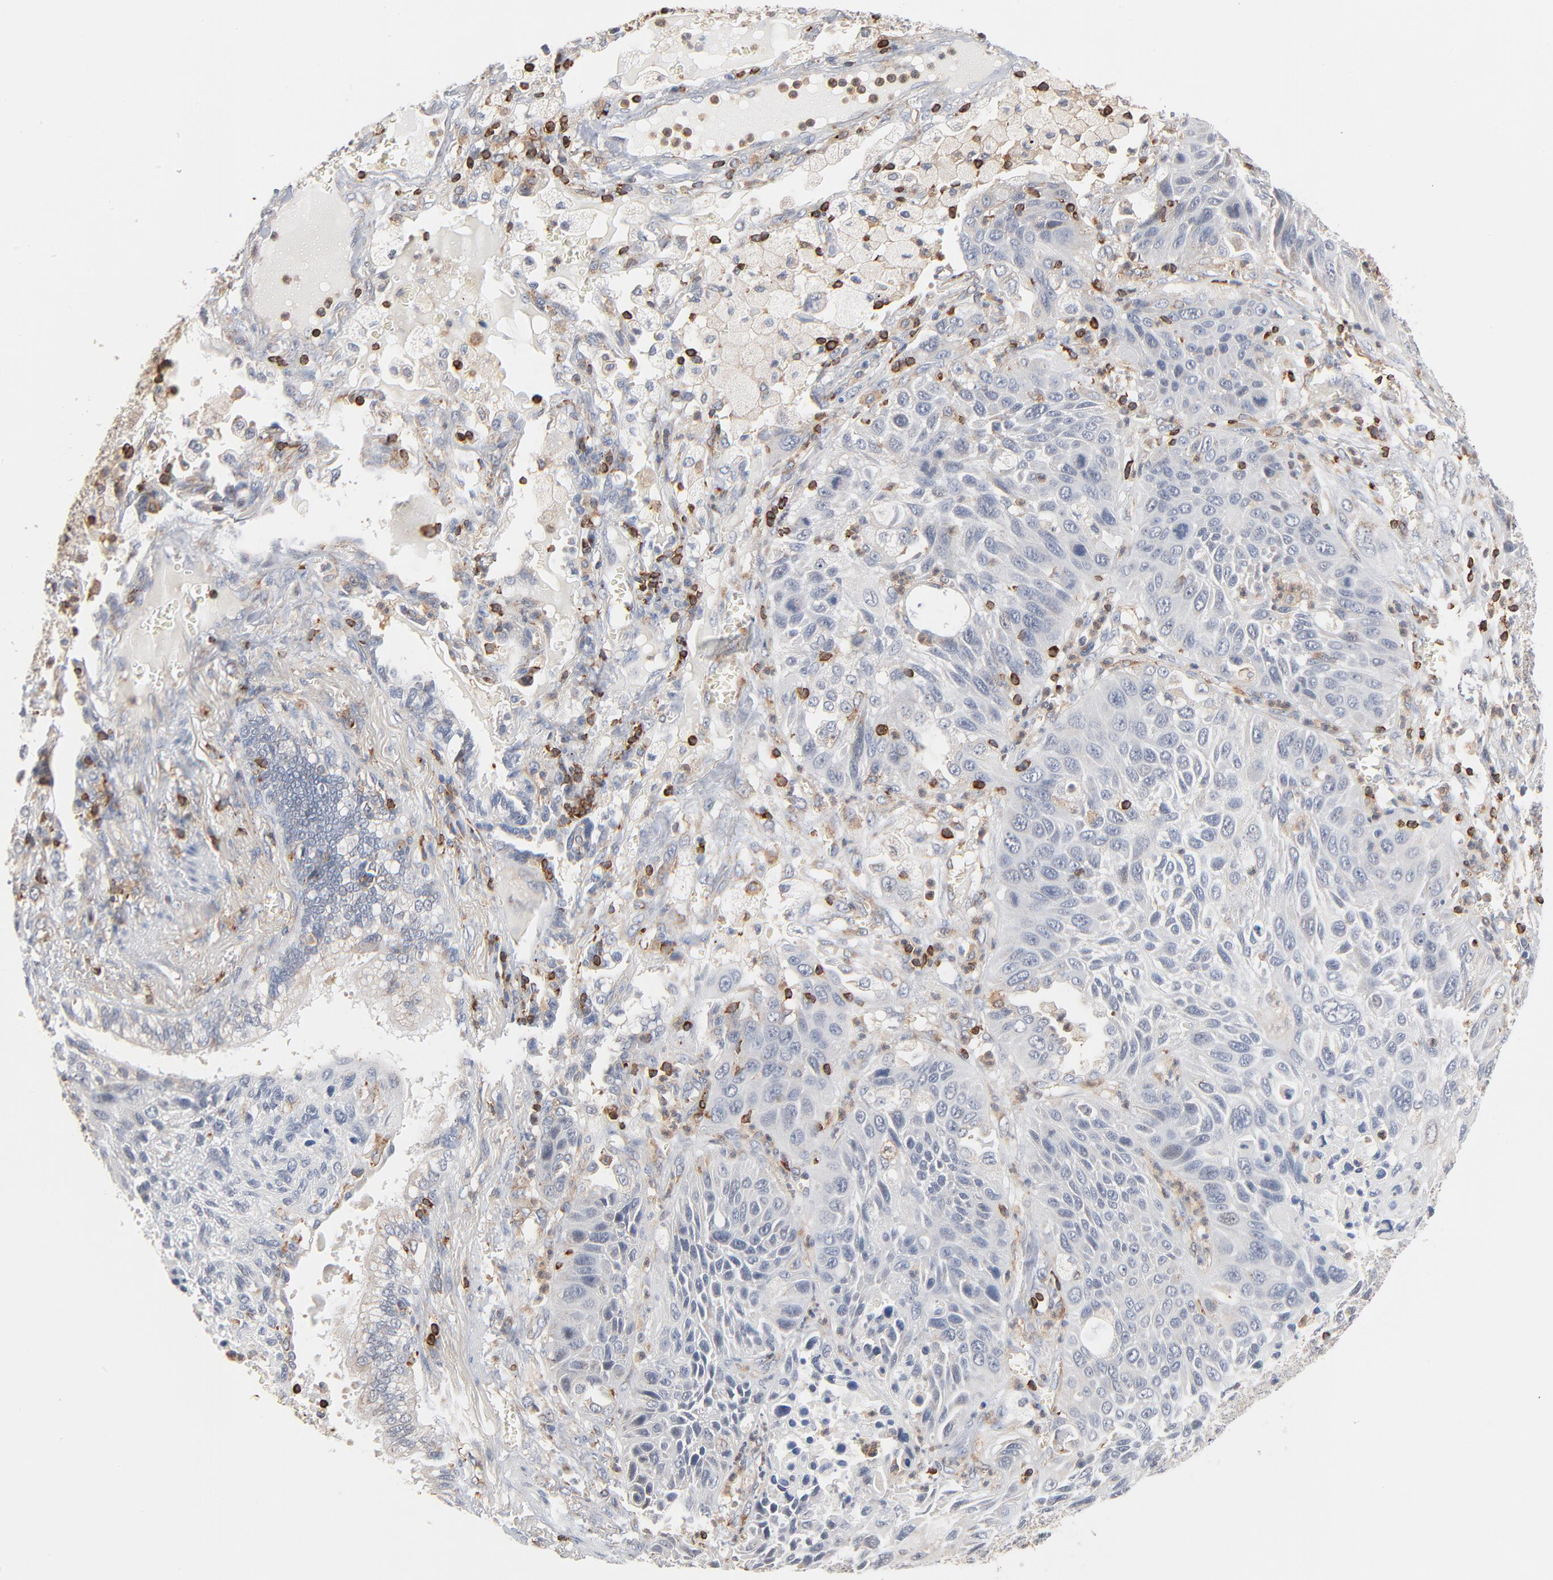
{"staining": {"intensity": "negative", "quantity": "none", "location": "none"}, "tissue": "lung cancer", "cell_type": "Tumor cells", "image_type": "cancer", "snomed": [{"axis": "morphology", "description": "Squamous cell carcinoma, NOS"}, {"axis": "topography", "description": "Lung"}], "caption": "Immunohistochemistry (IHC) of human lung cancer (squamous cell carcinoma) demonstrates no positivity in tumor cells. (IHC, brightfield microscopy, high magnification).", "gene": "SH3KBP1", "patient": {"sex": "female", "age": 76}}